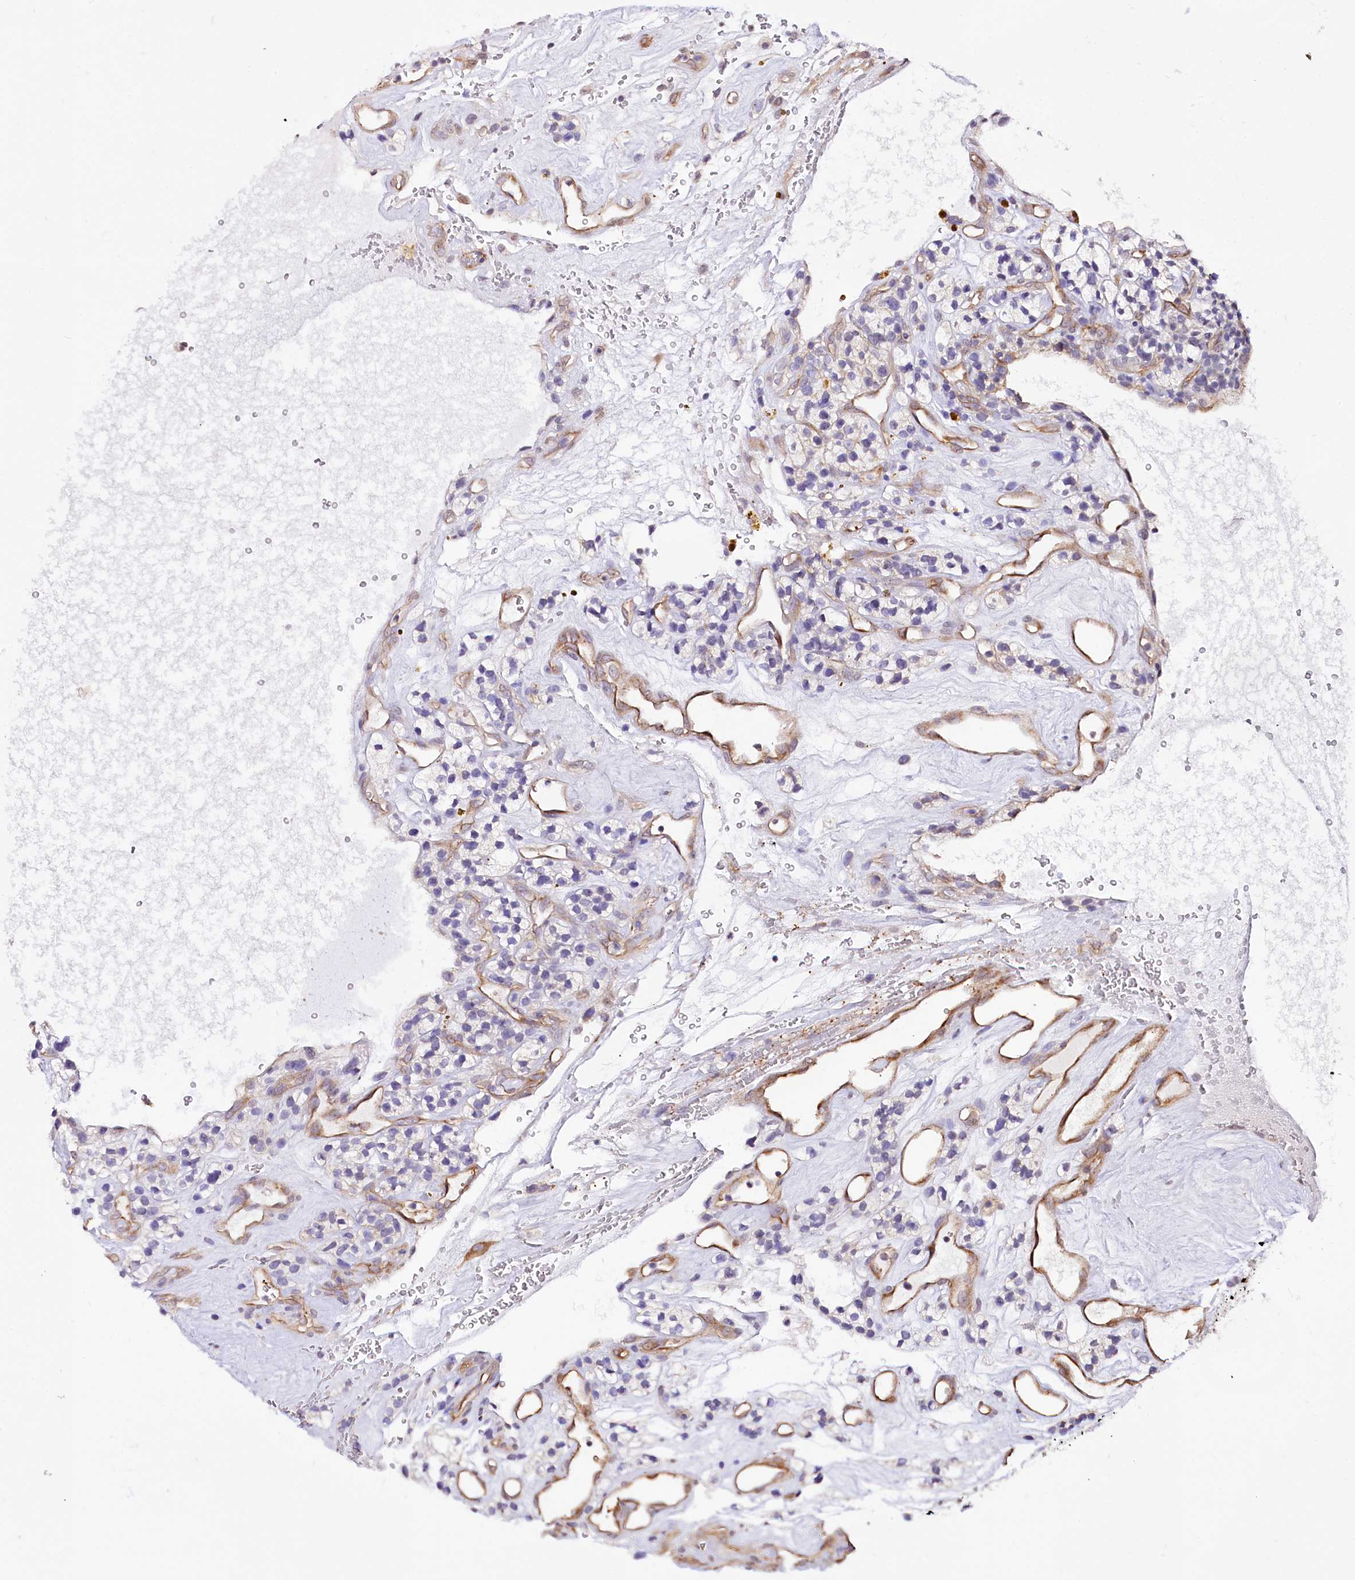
{"staining": {"intensity": "negative", "quantity": "none", "location": "none"}, "tissue": "renal cancer", "cell_type": "Tumor cells", "image_type": "cancer", "snomed": [{"axis": "morphology", "description": "Adenocarcinoma, NOS"}, {"axis": "topography", "description": "Kidney"}], "caption": "Renal cancer (adenocarcinoma) stained for a protein using IHC reveals no expression tumor cells.", "gene": "ST7", "patient": {"sex": "female", "age": 57}}